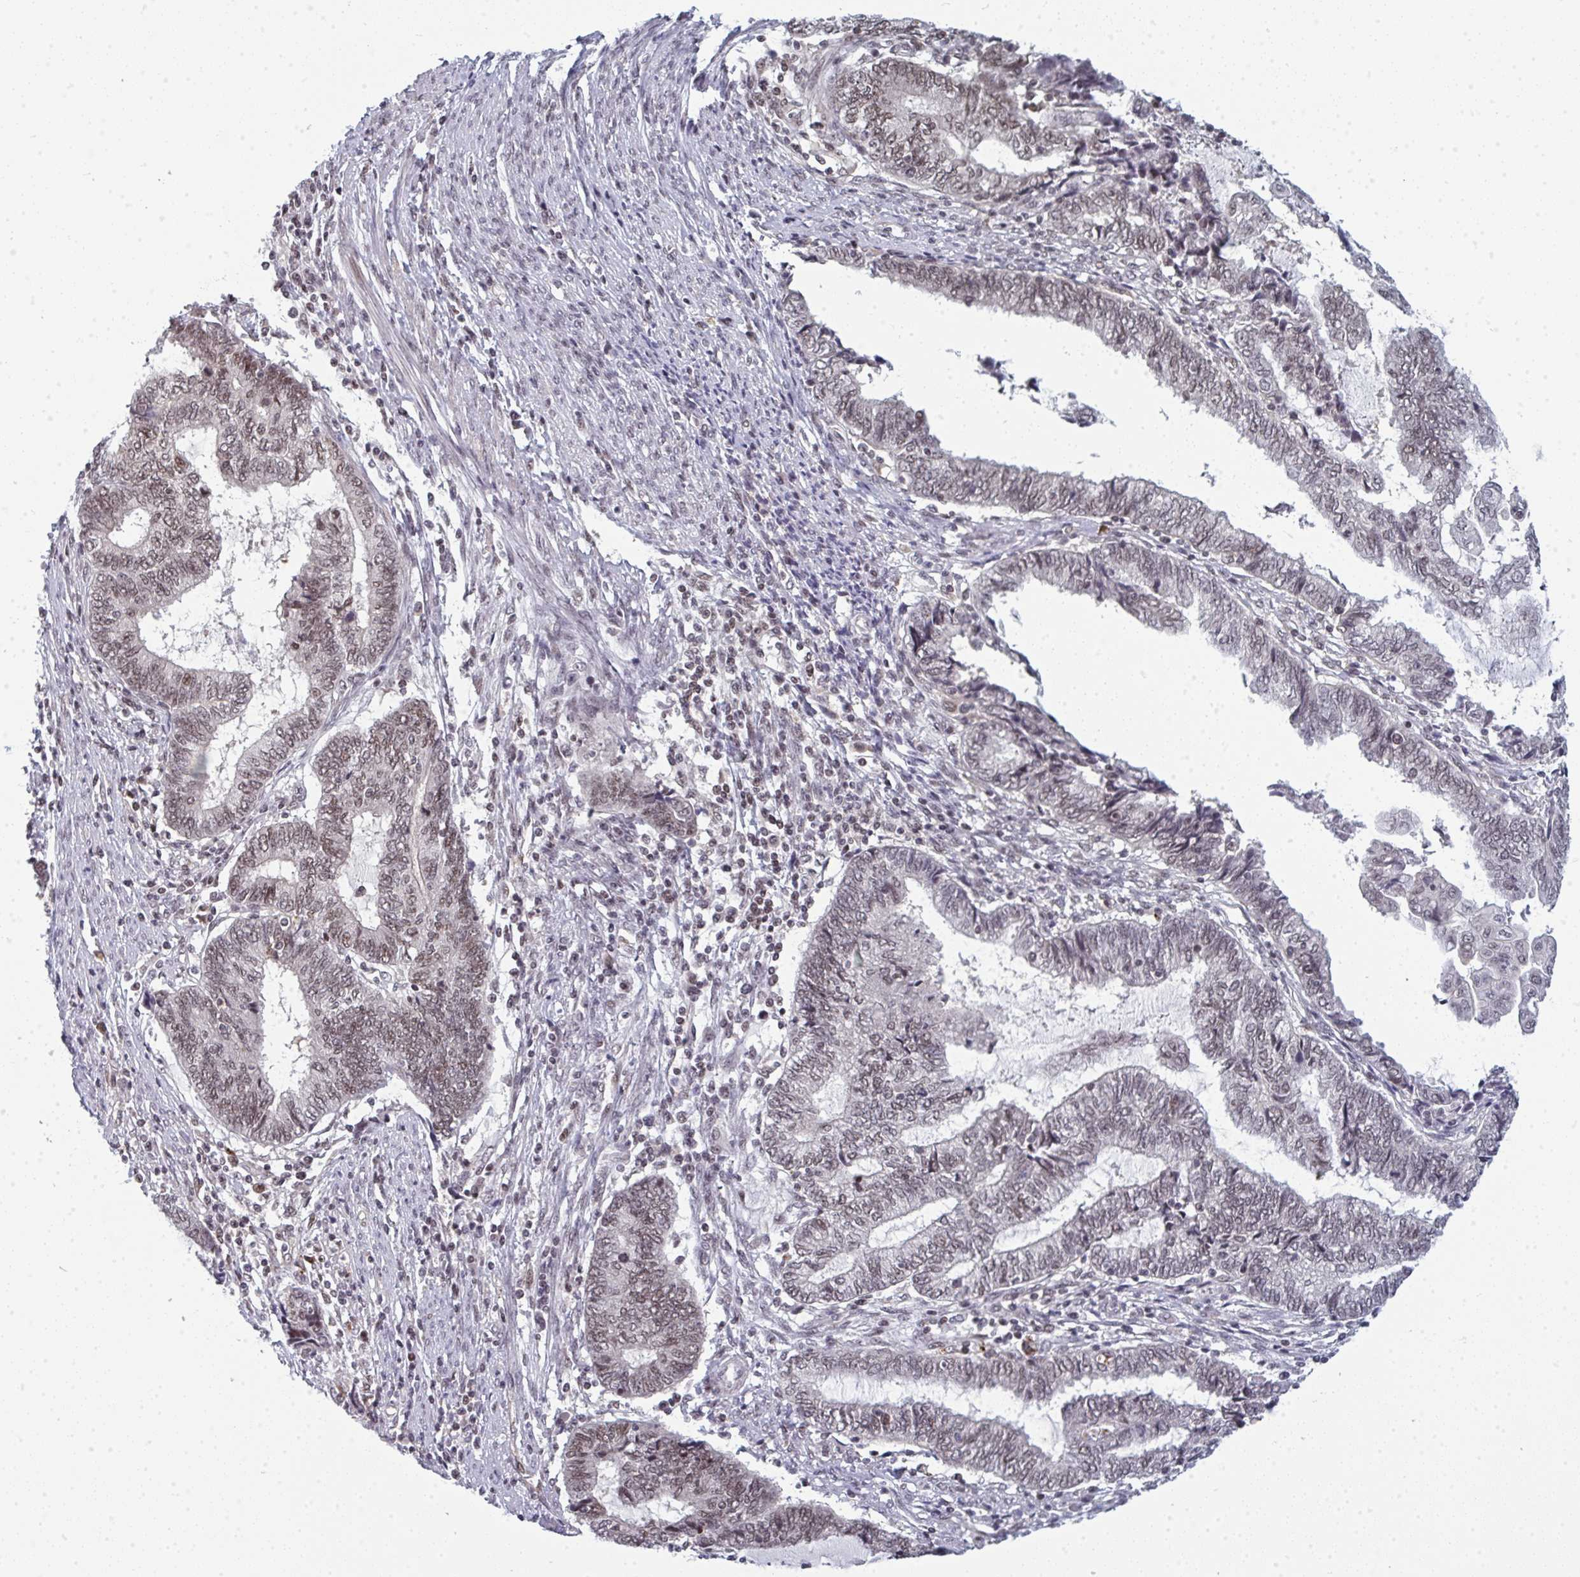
{"staining": {"intensity": "moderate", "quantity": ">75%", "location": "nuclear"}, "tissue": "endometrial cancer", "cell_type": "Tumor cells", "image_type": "cancer", "snomed": [{"axis": "morphology", "description": "Adenocarcinoma, NOS"}, {"axis": "topography", "description": "Uterus"}, {"axis": "topography", "description": "Endometrium"}], "caption": "This micrograph reveals immunohistochemistry (IHC) staining of human endometrial cancer (adenocarcinoma), with medium moderate nuclear staining in approximately >75% of tumor cells.", "gene": "ATF1", "patient": {"sex": "female", "age": 70}}